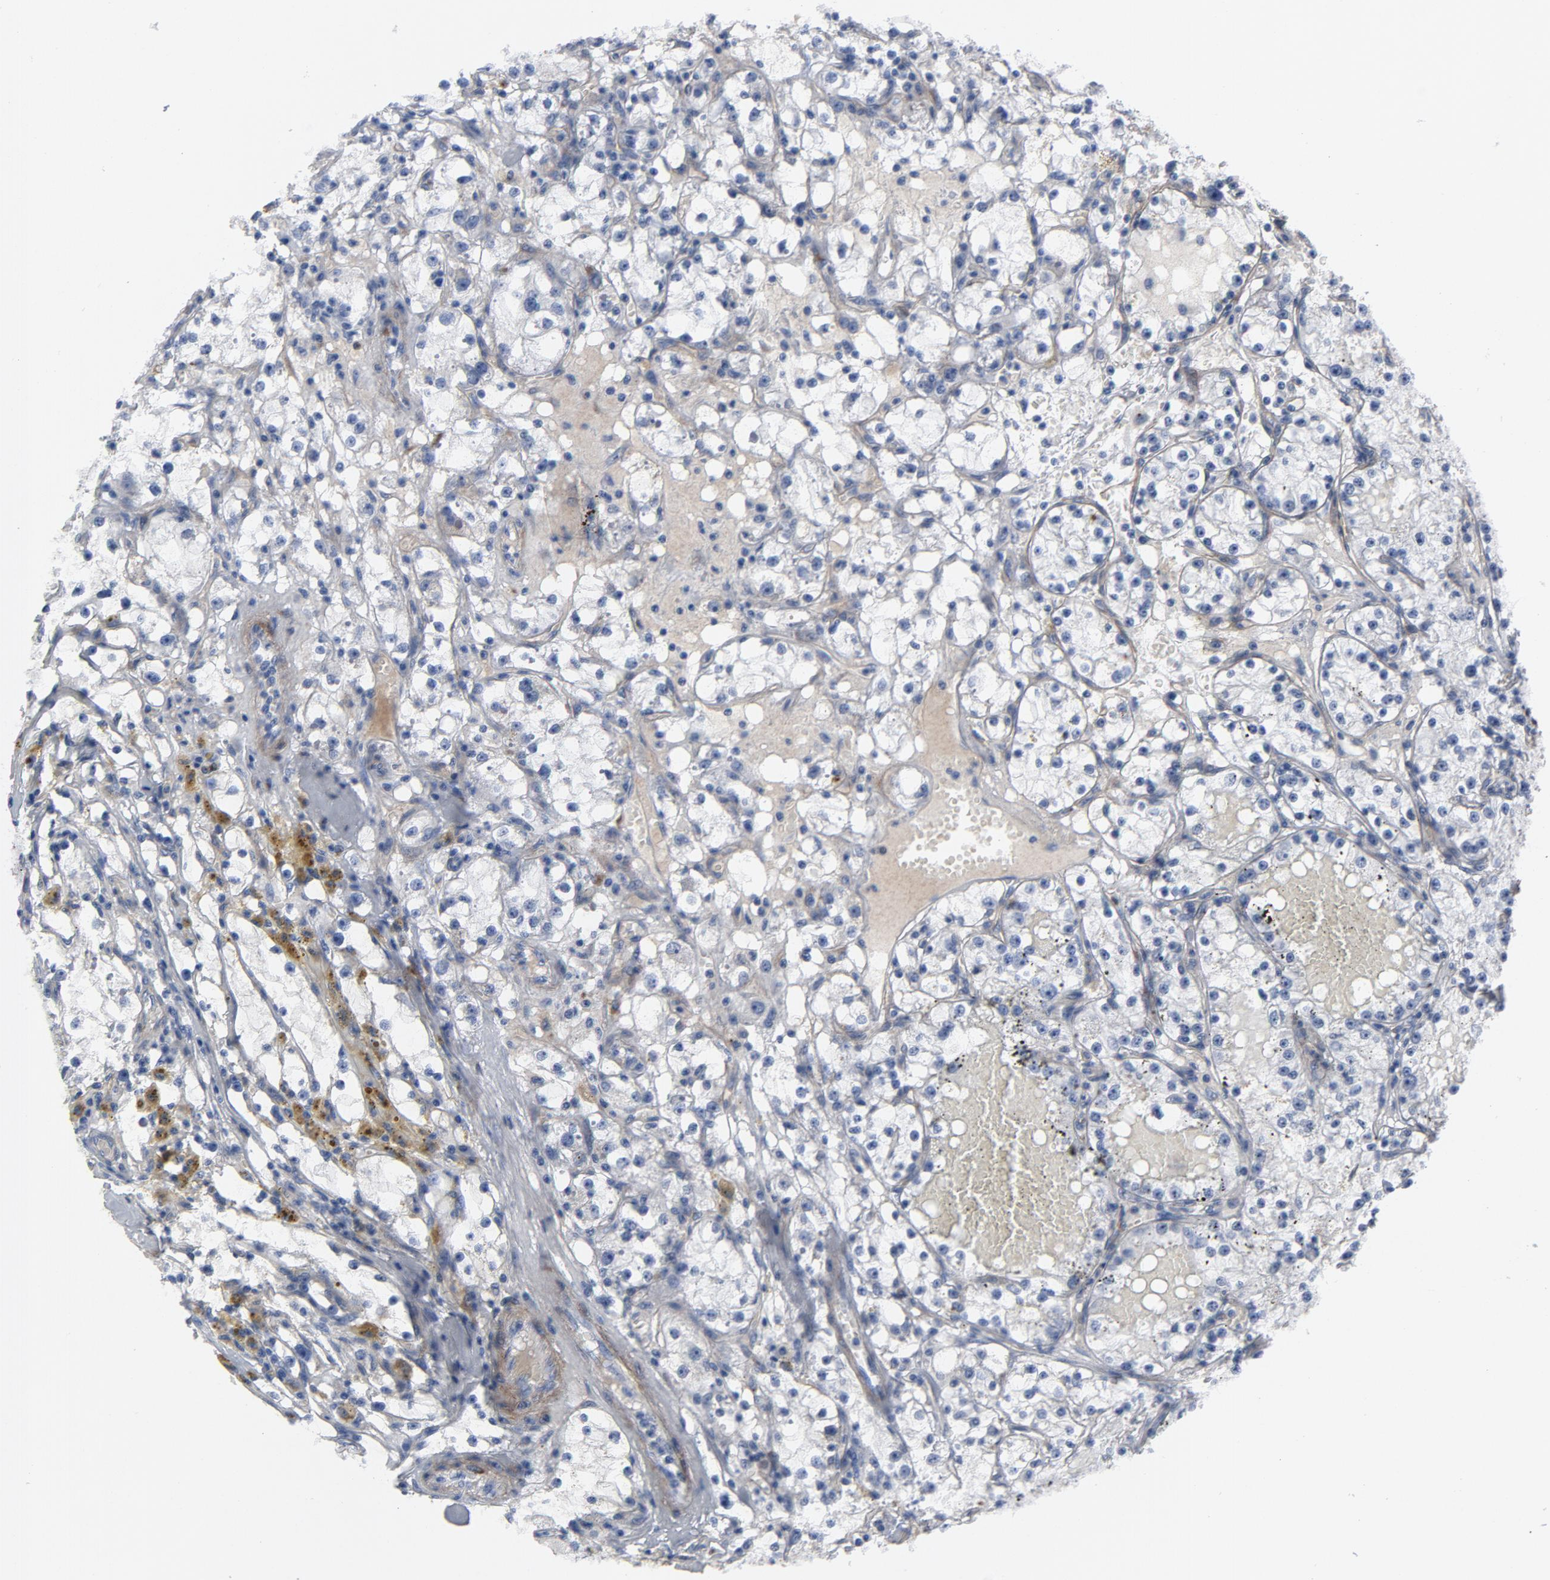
{"staining": {"intensity": "negative", "quantity": "none", "location": "none"}, "tissue": "renal cancer", "cell_type": "Tumor cells", "image_type": "cancer", "snomed": [{"axis": "morphology", "description": "Adenocarcinoma, NOS"}, {"axis": "topography", "description": "Kidney"}], "caption": "Immunohistochemical staining of human renal cancer exhibits no significant staining in tumor cells.", "gene": "LAMC1", "patient": {"sex": "male", "age": 56}}